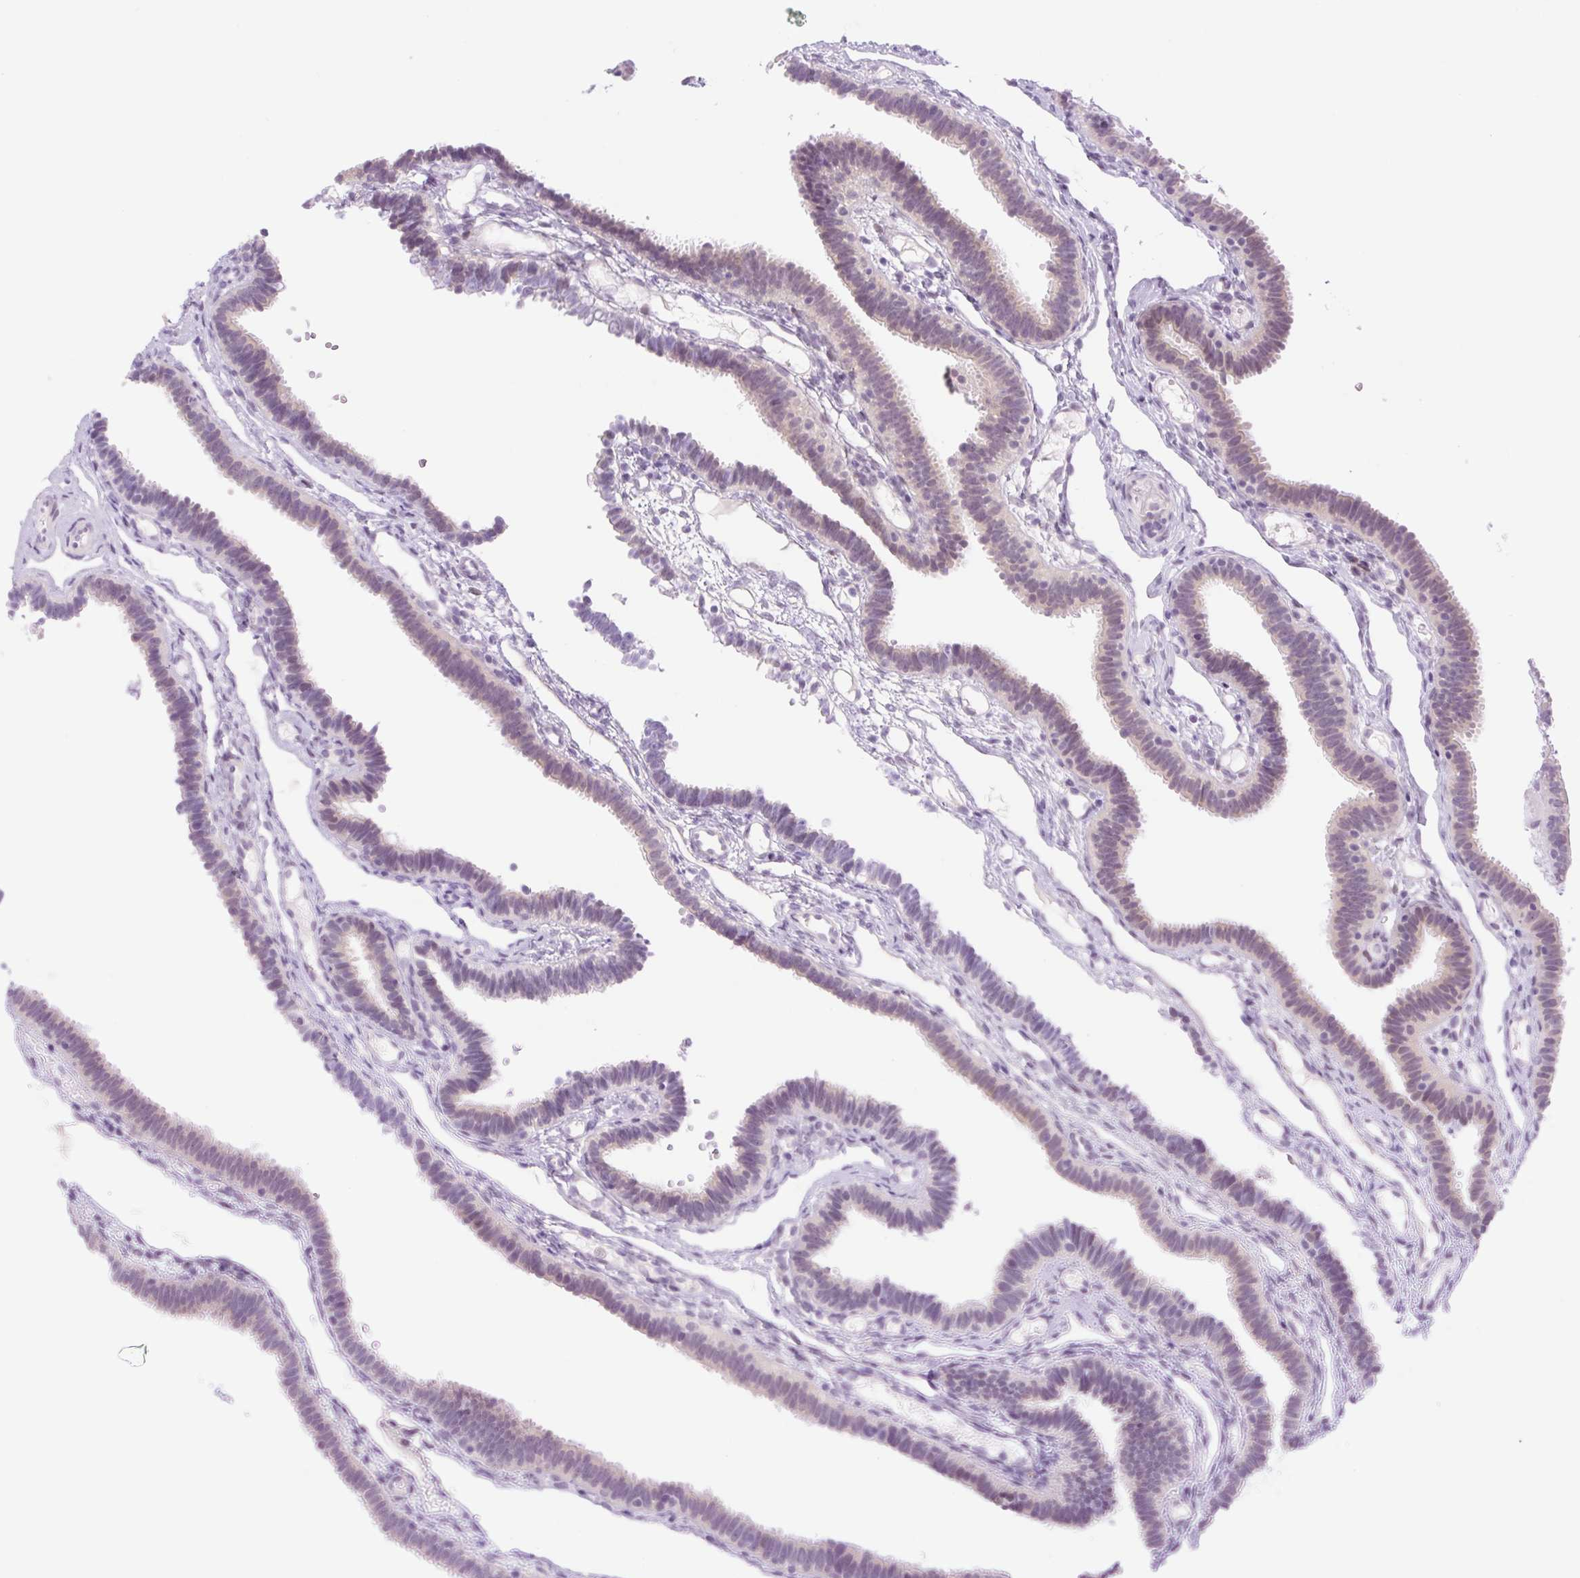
{"staining": {"intensity": "negative", "quantity": "none", "location": "none"}, "tissue": "fallopian tube", "cell_type": "Glandular cells", "image_type": "normal", "snomed": [{"axis": "morphology", "description": "Normal tissue, NOS"}, {"axis": "topography", "description": "Fallopian tube"}], "caption": "This micrograph is of normal fallopian tube stained with IHC to label a protein in brown with the nuclei are counter-stained blue. There is no expression in glandular cells.", "gene": "SPRYD4", "patient": {"sex": "female", "age": 37}}